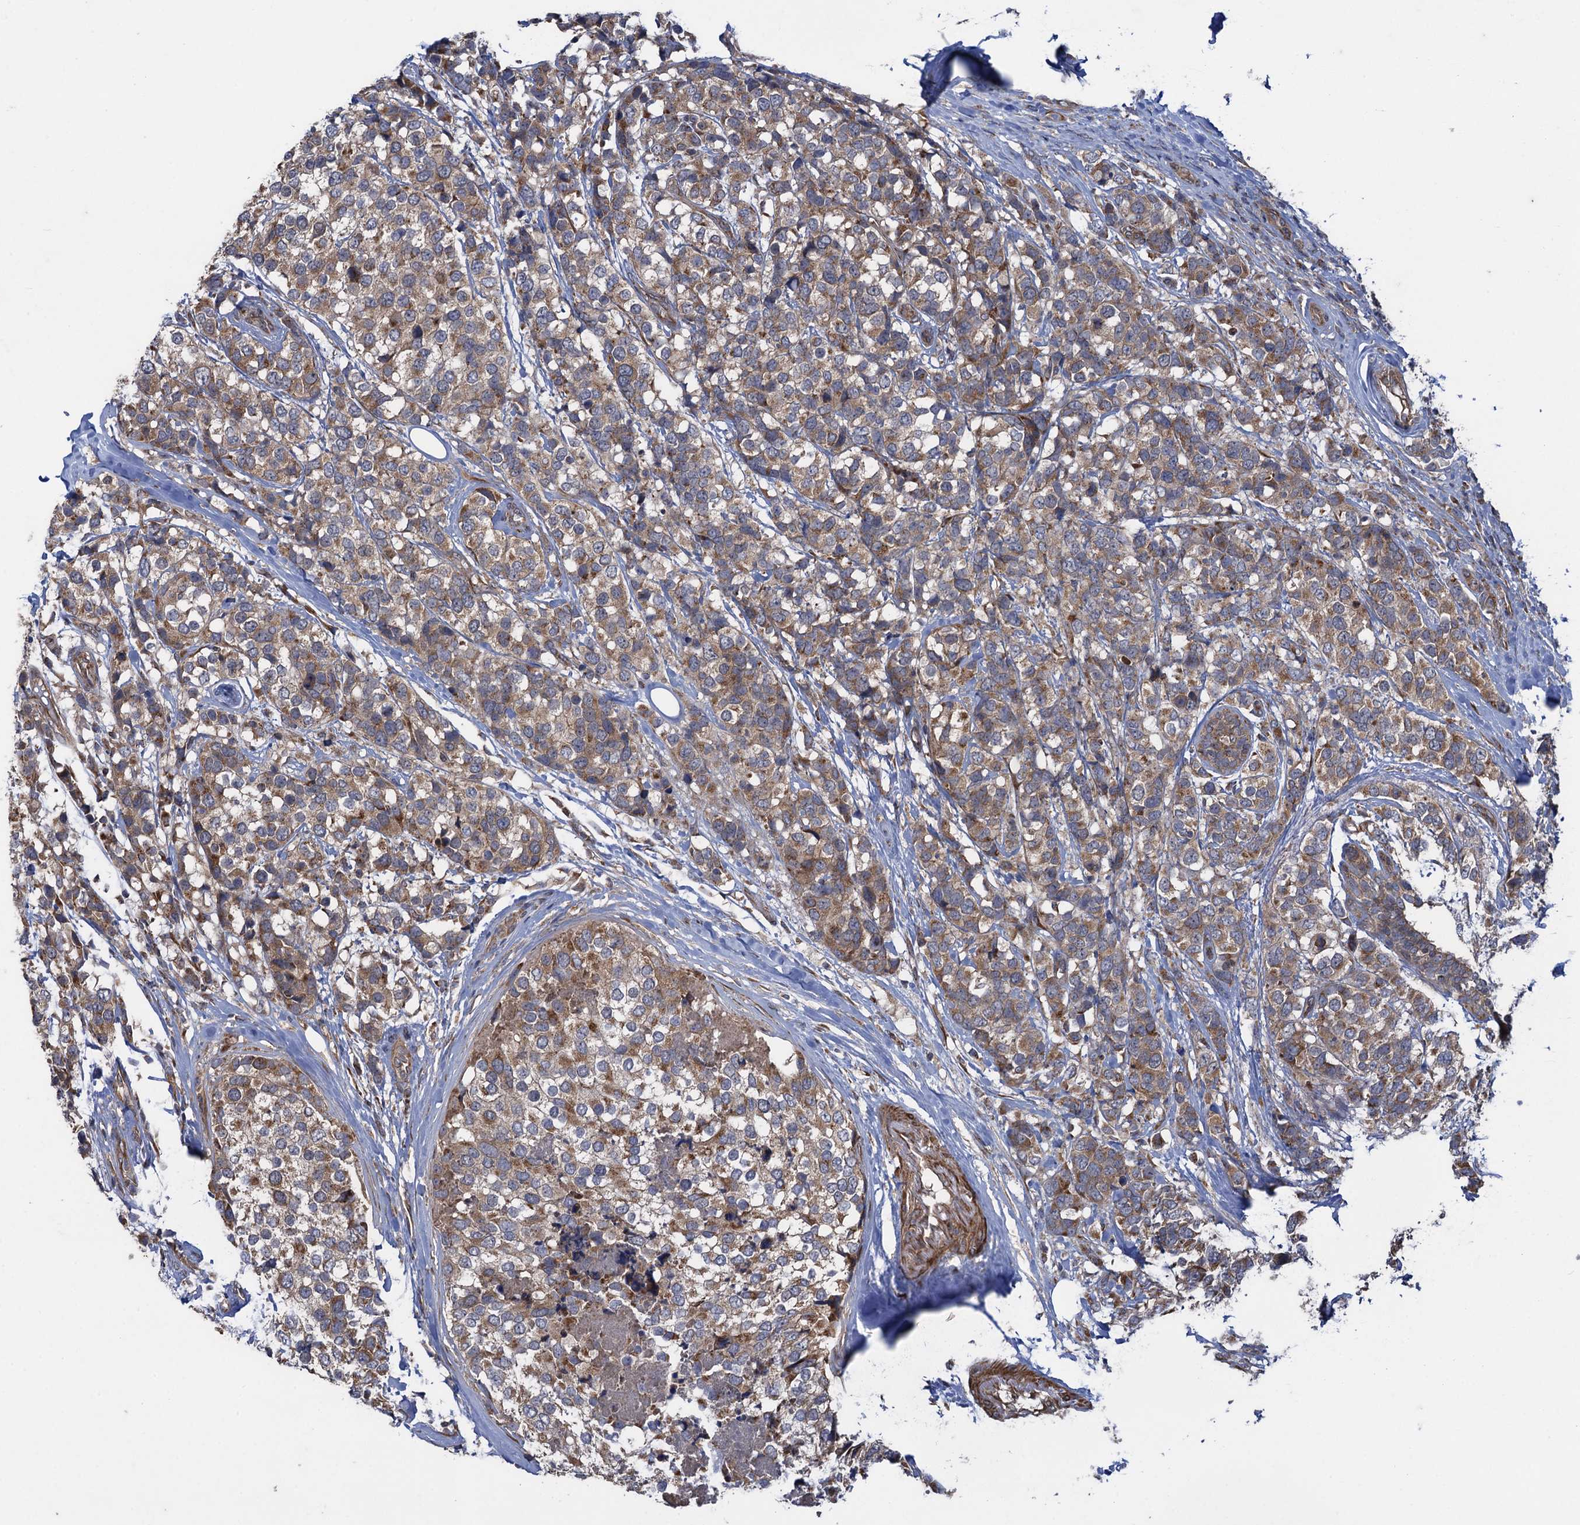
{"staining": {"intensity": "moderate", "quantity": ">75%", "location": "cytoplasmic/membranous"}, "tissue": "breast cancer", "cell_type": "Tumor cells", "image_type": "cancer", "snomed": [{"axis": "morphology", "description": "Lobular carcinoma"}, {"axis": "topography", "description": "Breast"}], "caption": "The micrograph reveals staining of breast cancer (lobular carcinoma), revealing moderate cytoplasmic/membranous protein positivity (brown color) within tumor cells.", "gene": "HAUS1", "patient": {"sex": "female", "age": 59}}